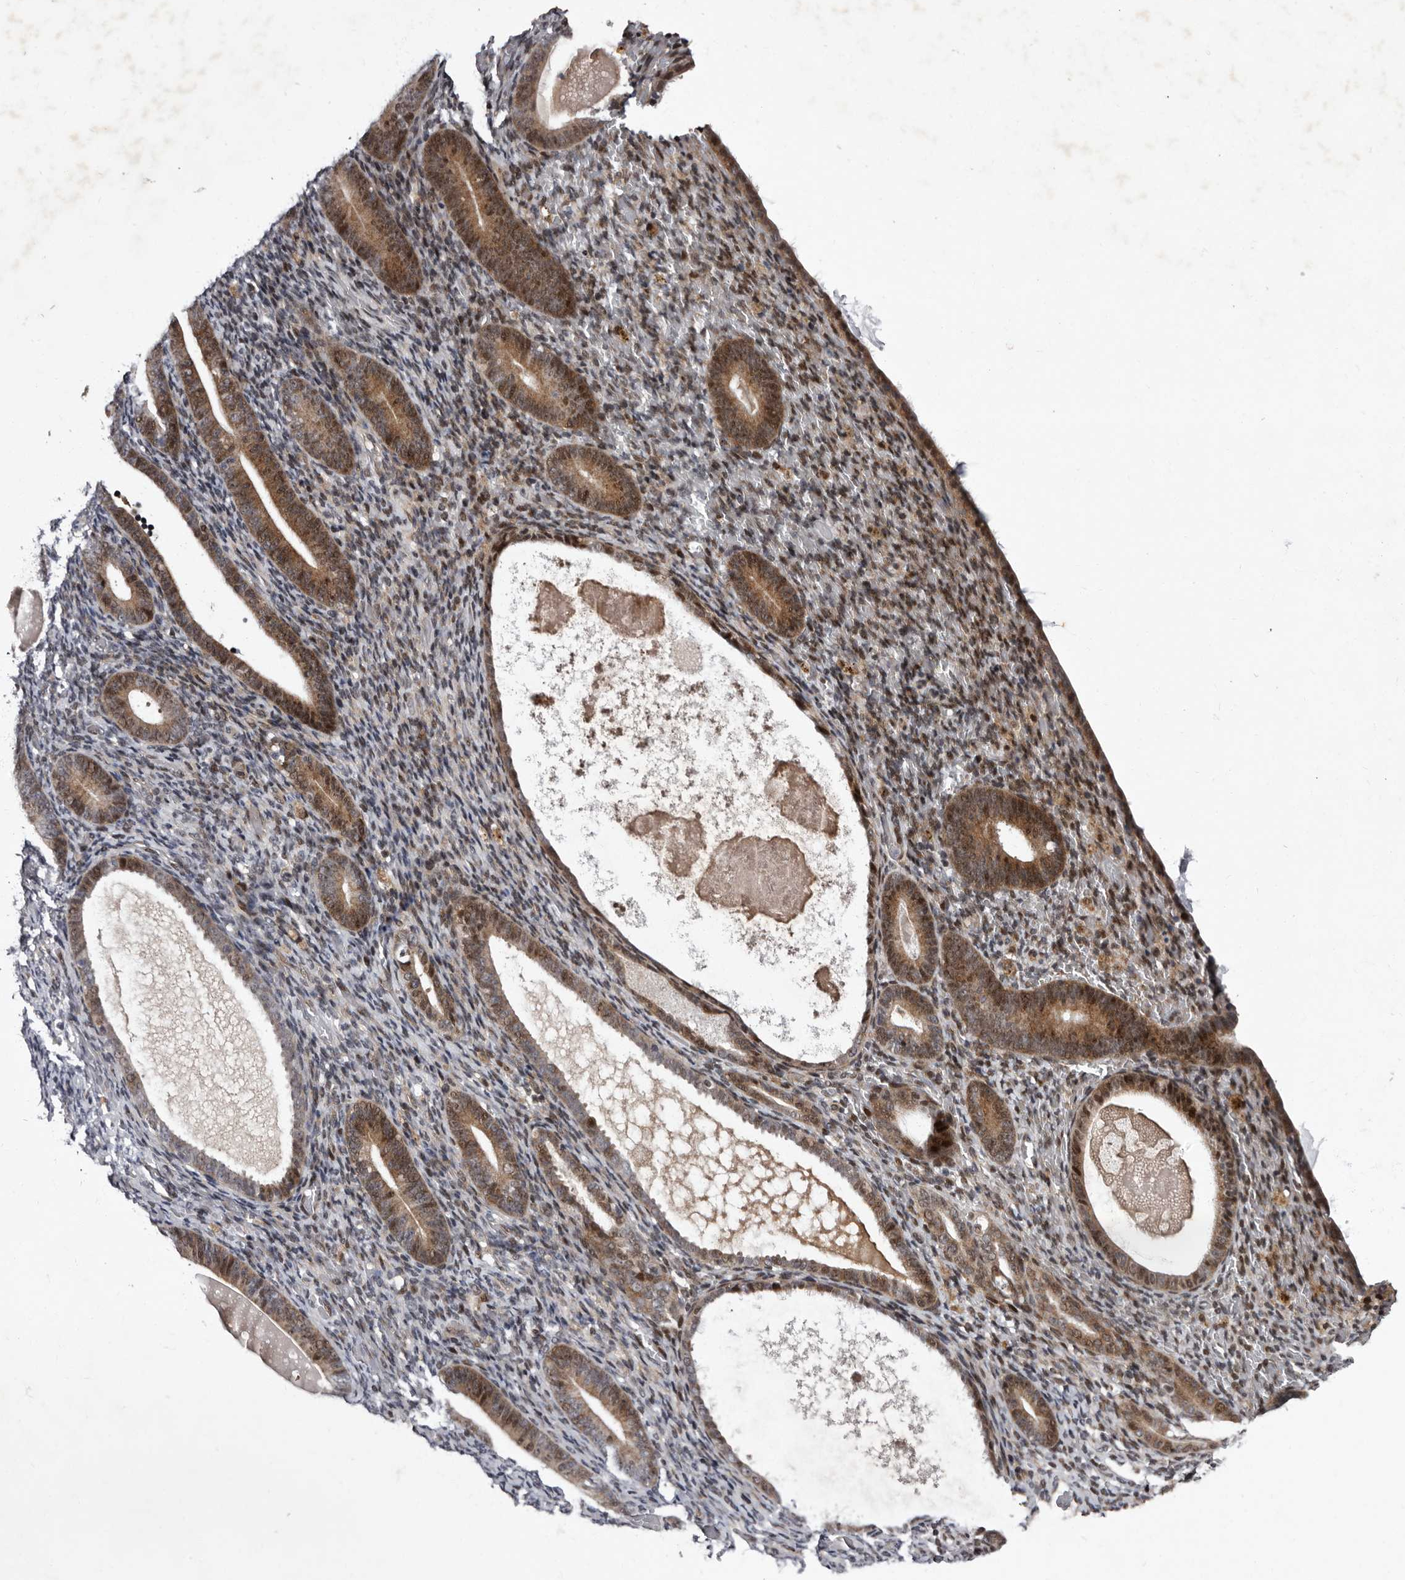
{"staining": {"intensity": "moderate", "quantity": "<25%", "location": "cytoplasmic/membranous,nuclear"}, "tissue": "endometrium", "cell_type": "Cells in endometrial stroma", "image_type": "normal", "snomed": [{"axis": "morphology", "description": "Normal tissue, NOS"}, {"axis": "topography", "description": "Endometrium"}], "caption": "Immunohistochemistry histopathology image of benign endometrium: endometrium stained using immunohistochemistry (IHC) reveals low levels of moderate protein expression localized specifically in the cytoplasmic/membranous,nuclear of cells in endometrial stroma, appearing as a cytoplasmic/membranous,nuclear brown color.", "gene": "TNKS", "patient": {"sex": "female", "age": 51}}